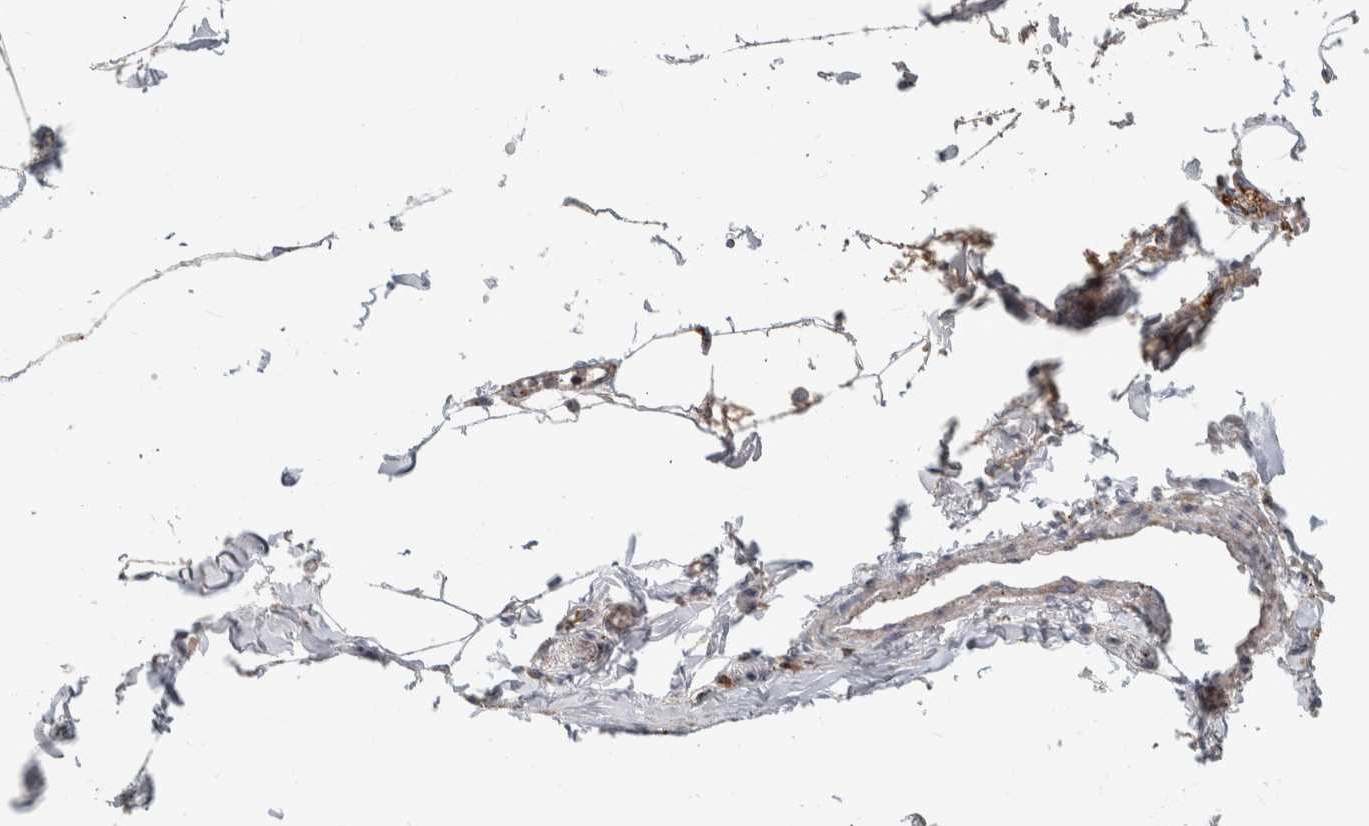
{"staining": {"intensity": "moderate", "quantity": ">75%", "location": "cytoplasmic/membranous"}, "tissue": "adipose tissue", "cell_type": "Adipocytes", "image_type": "normal", "snomed": [{"axis": "morphology", "description": "Normal tissue, NOS"}, {"axis": "morphology", "description": "Adenocarcinoma, NOS"}, {"axis": "topography", "description": "Colon"}, {"axis": "topography", "description": "Peripheral nerve tissue"}], "caption": "Adipocytes reveal medium levels of moderate cytoplasmic/membranous positivity in approximately >75% of cells in benign human adipose tissue.", "gene": "MSL1", "patient": {"sex": "male", "age": 14}}